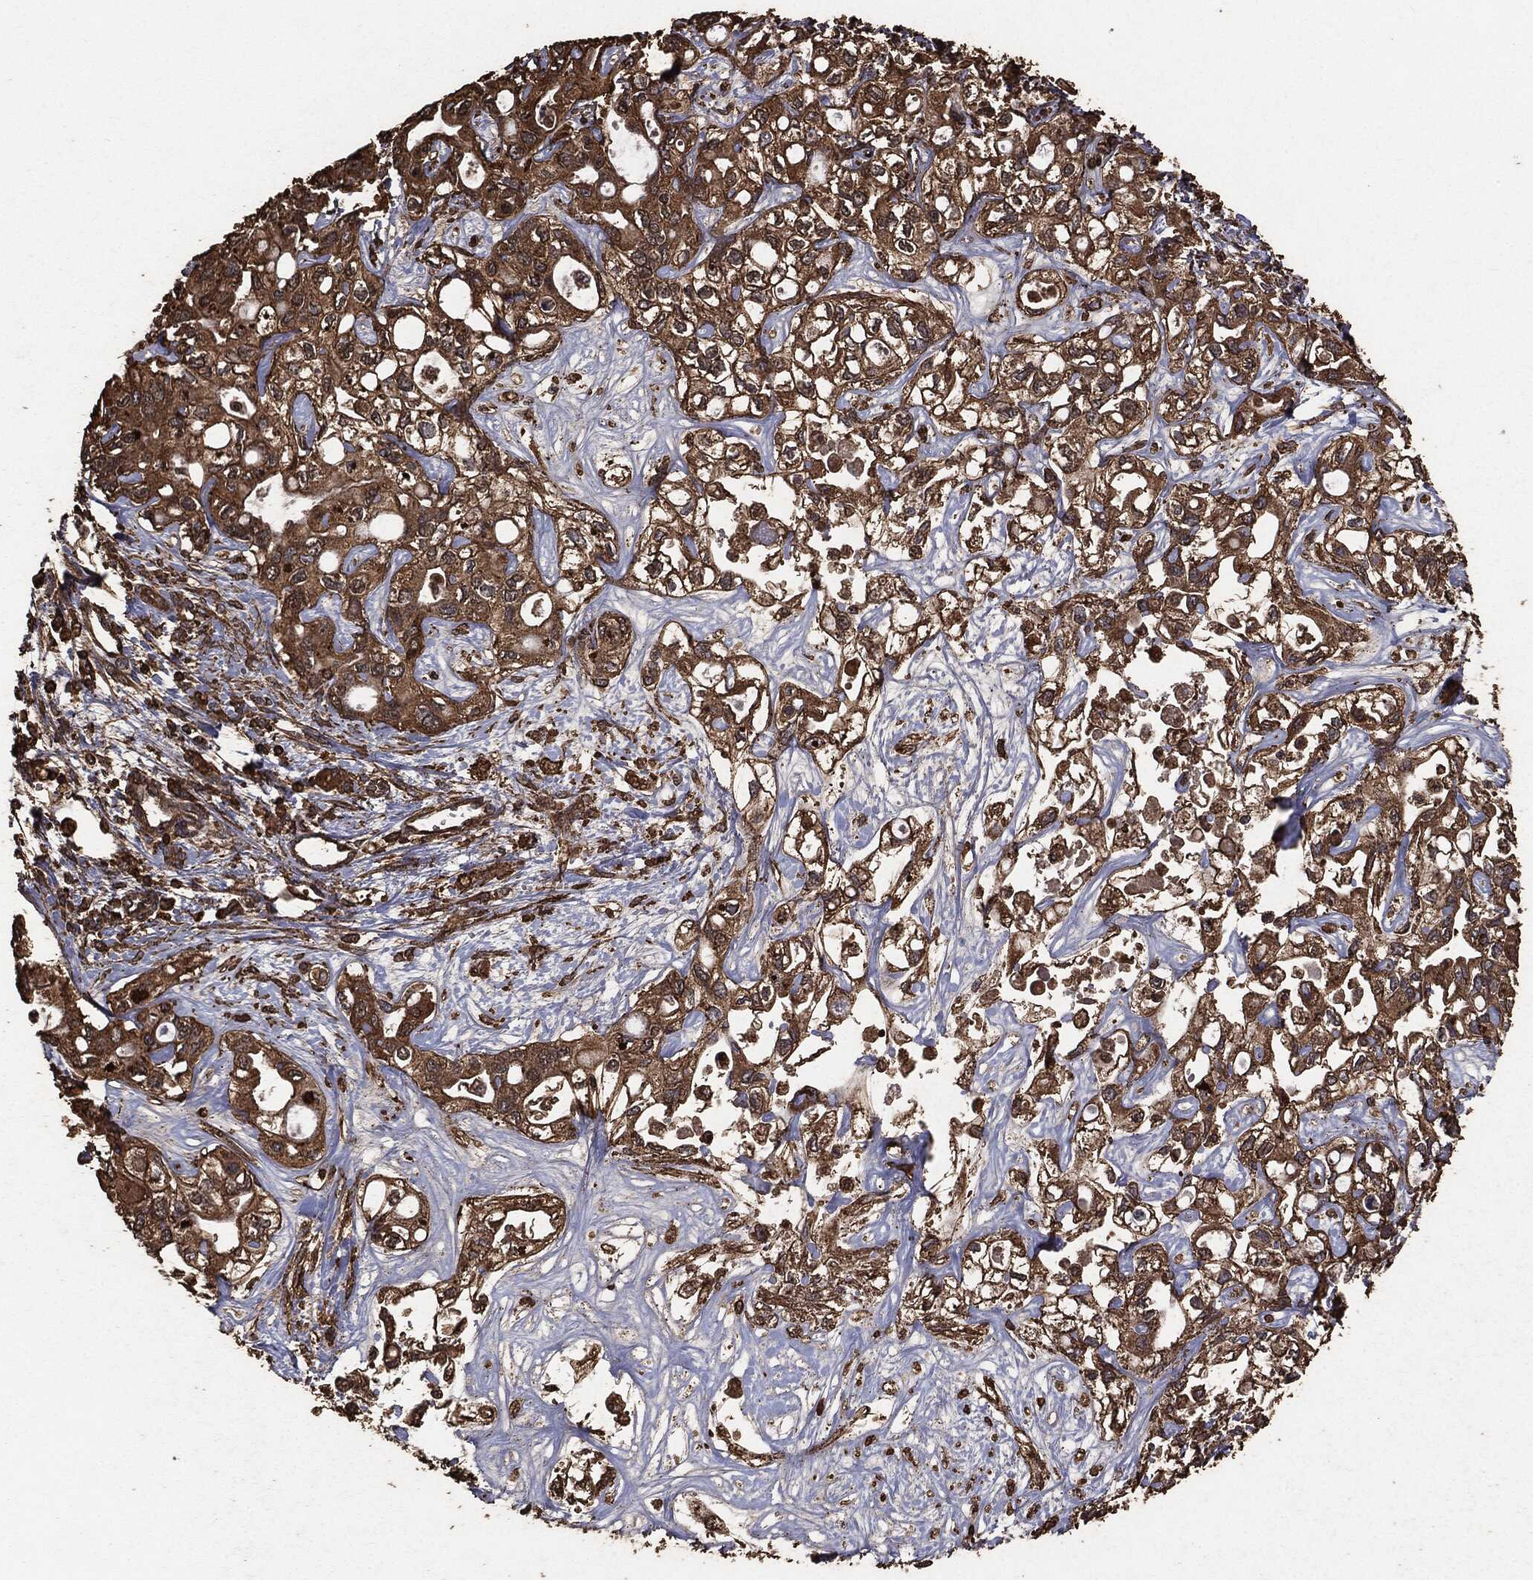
{"staining": {"intensity": "strong", "quantity": ">75%", "location": "cytoplasmic/membranous"}, "tissue": "liver cancer", "cell_type": "Tumor cells", "image_type": "cancer", "snomed": [{"axis": "morphology", "description": "Cholangiocarcinoma"}, {"axis": "topography", "description": "Liver"}], "caption": "Immunohistochemical staining of liver cancer shows strong cytoplasmic/membranous protein expression in approximately >75% of tumor cells.", "gene": "MTOR", "patient": {"sex": "female", "age": 64}}